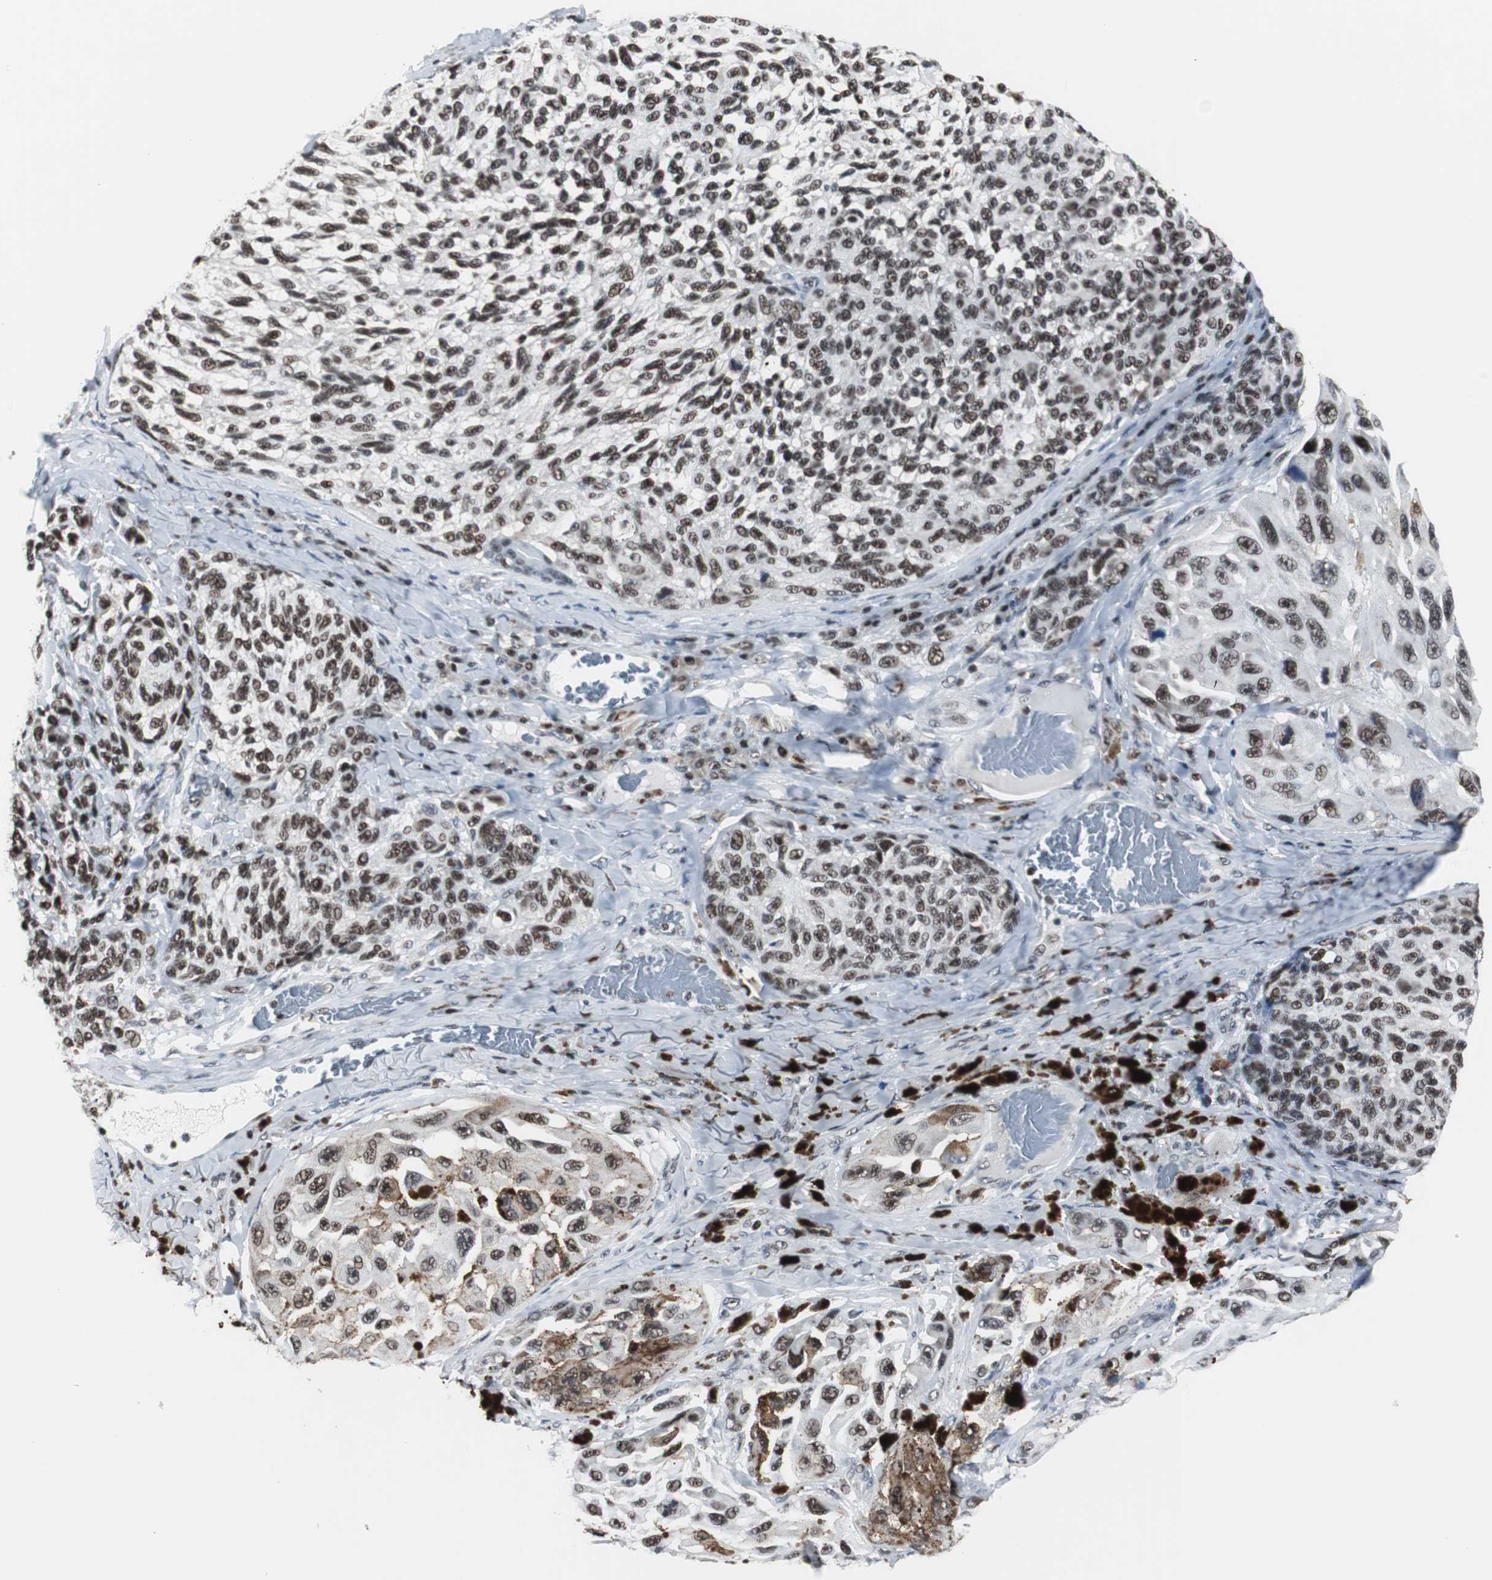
{"staining": {"intensity": "strong", "quantity": ">75%", "location": "nuclear"}, "tissue": "melanoma", "cell_type": "Tumor cells", "image_type": "cancer", "snomed": [{"axis": "morphology", "description": "Malignant melanoma, NOS"}, {"axis": "topography", "description": "Skin"}], "caption": "Melanoma stained for a protein (brown) demonstrates strong nuclear positive staining in approximately >75% of tumor cells.", "gene": "RAD9A", "patient": {"sex": "female", "age": 73}}